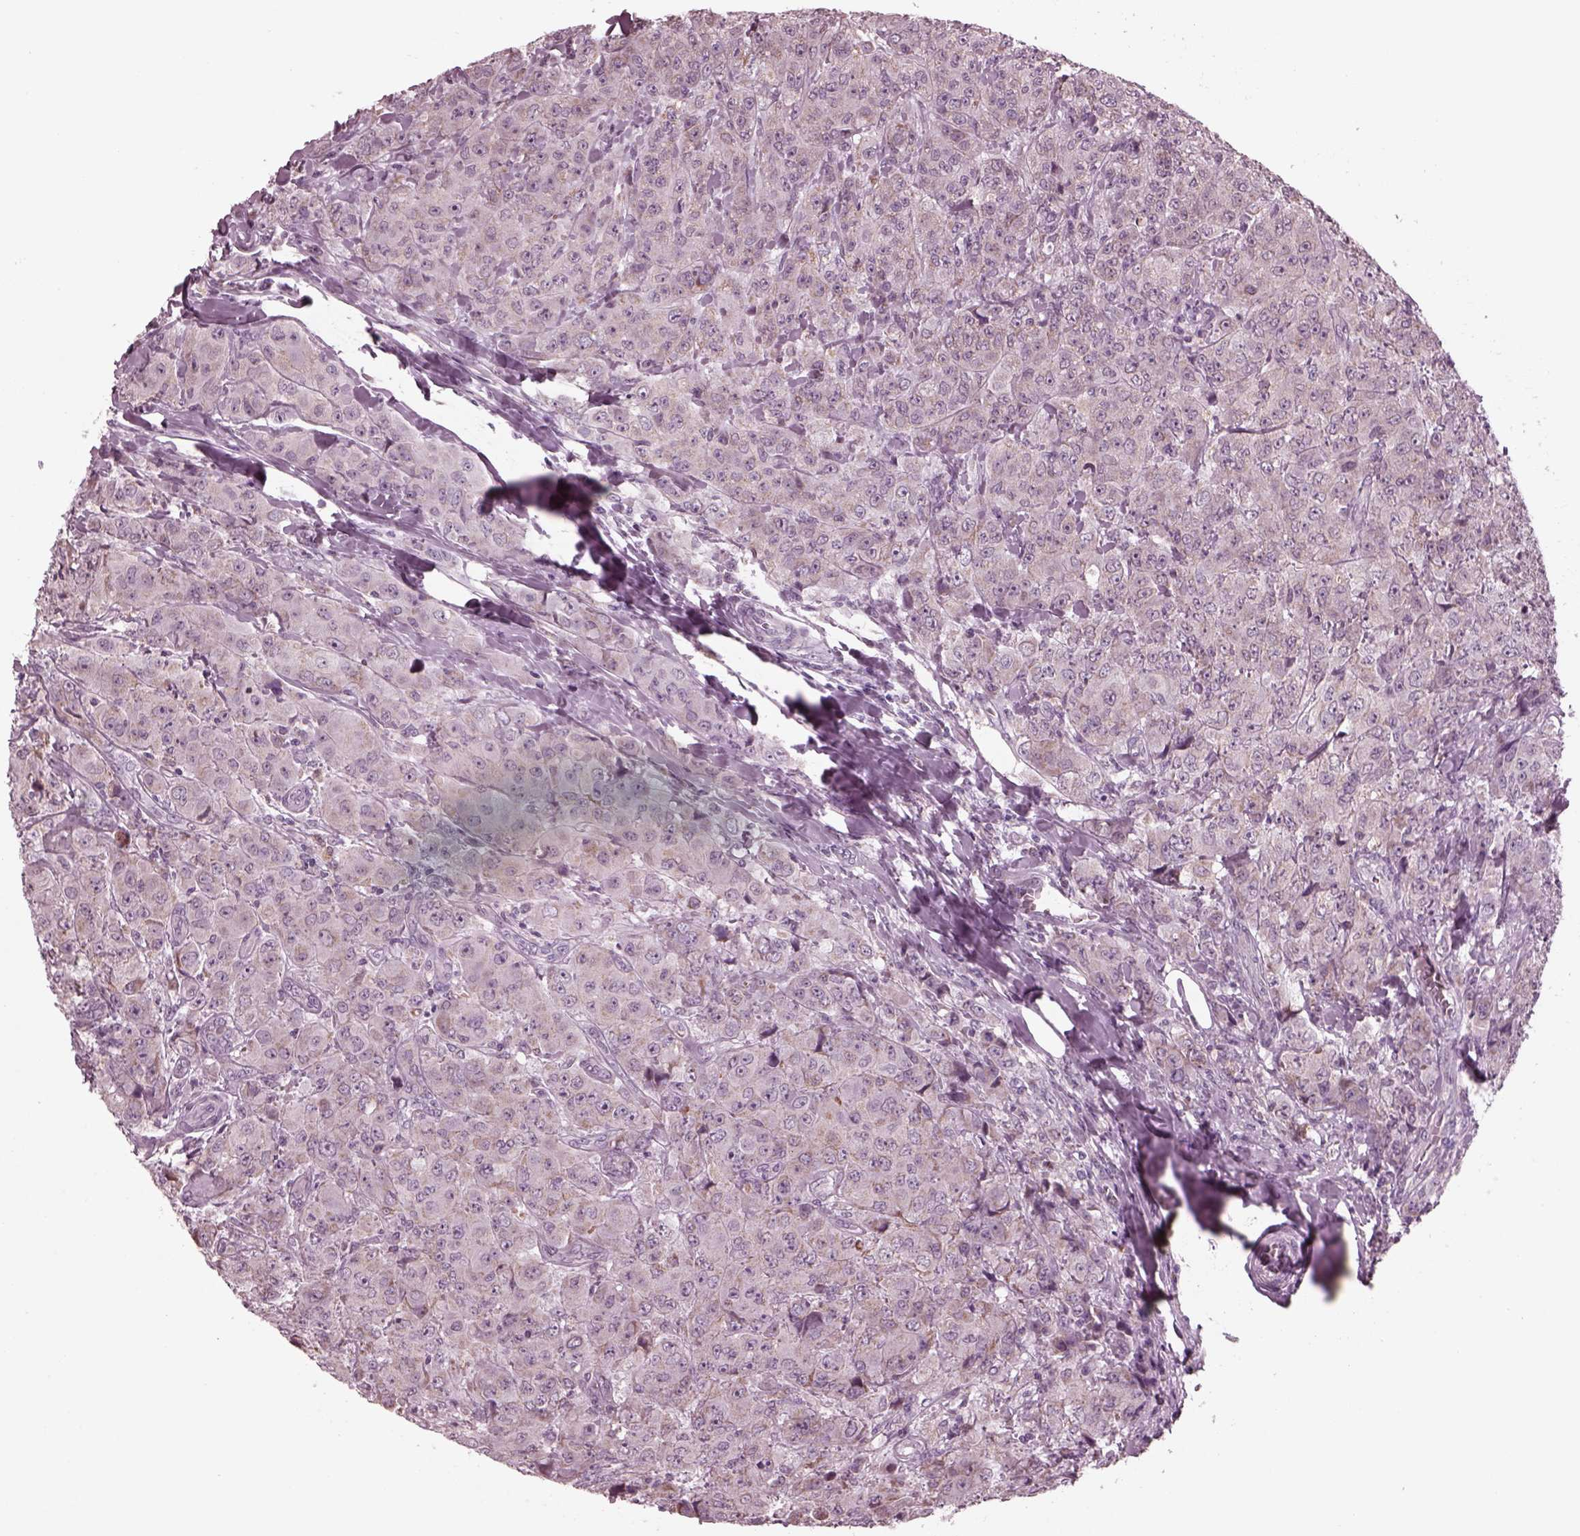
{"staining": {"intensity": "negative", "quantity": "none", "location": "none"}, "tissue": "breast cancer", "cell_type": "Tumor cells", "image_type": "cancer", "snomed": [{"axis": "morphology", "description": "Duct carcinoma"}, {"axis": "topography", "description": "Breast"}], "caption": "High magnification brightfield microscopy of breast cancer (invasive ductal carcinoma) stained with DAB (brown) and counterstained with hematoxylin (blue): tumor cells show no significant staining.", "gene": "CELSR3", "patient": {"sex": "female", "age": 43}}